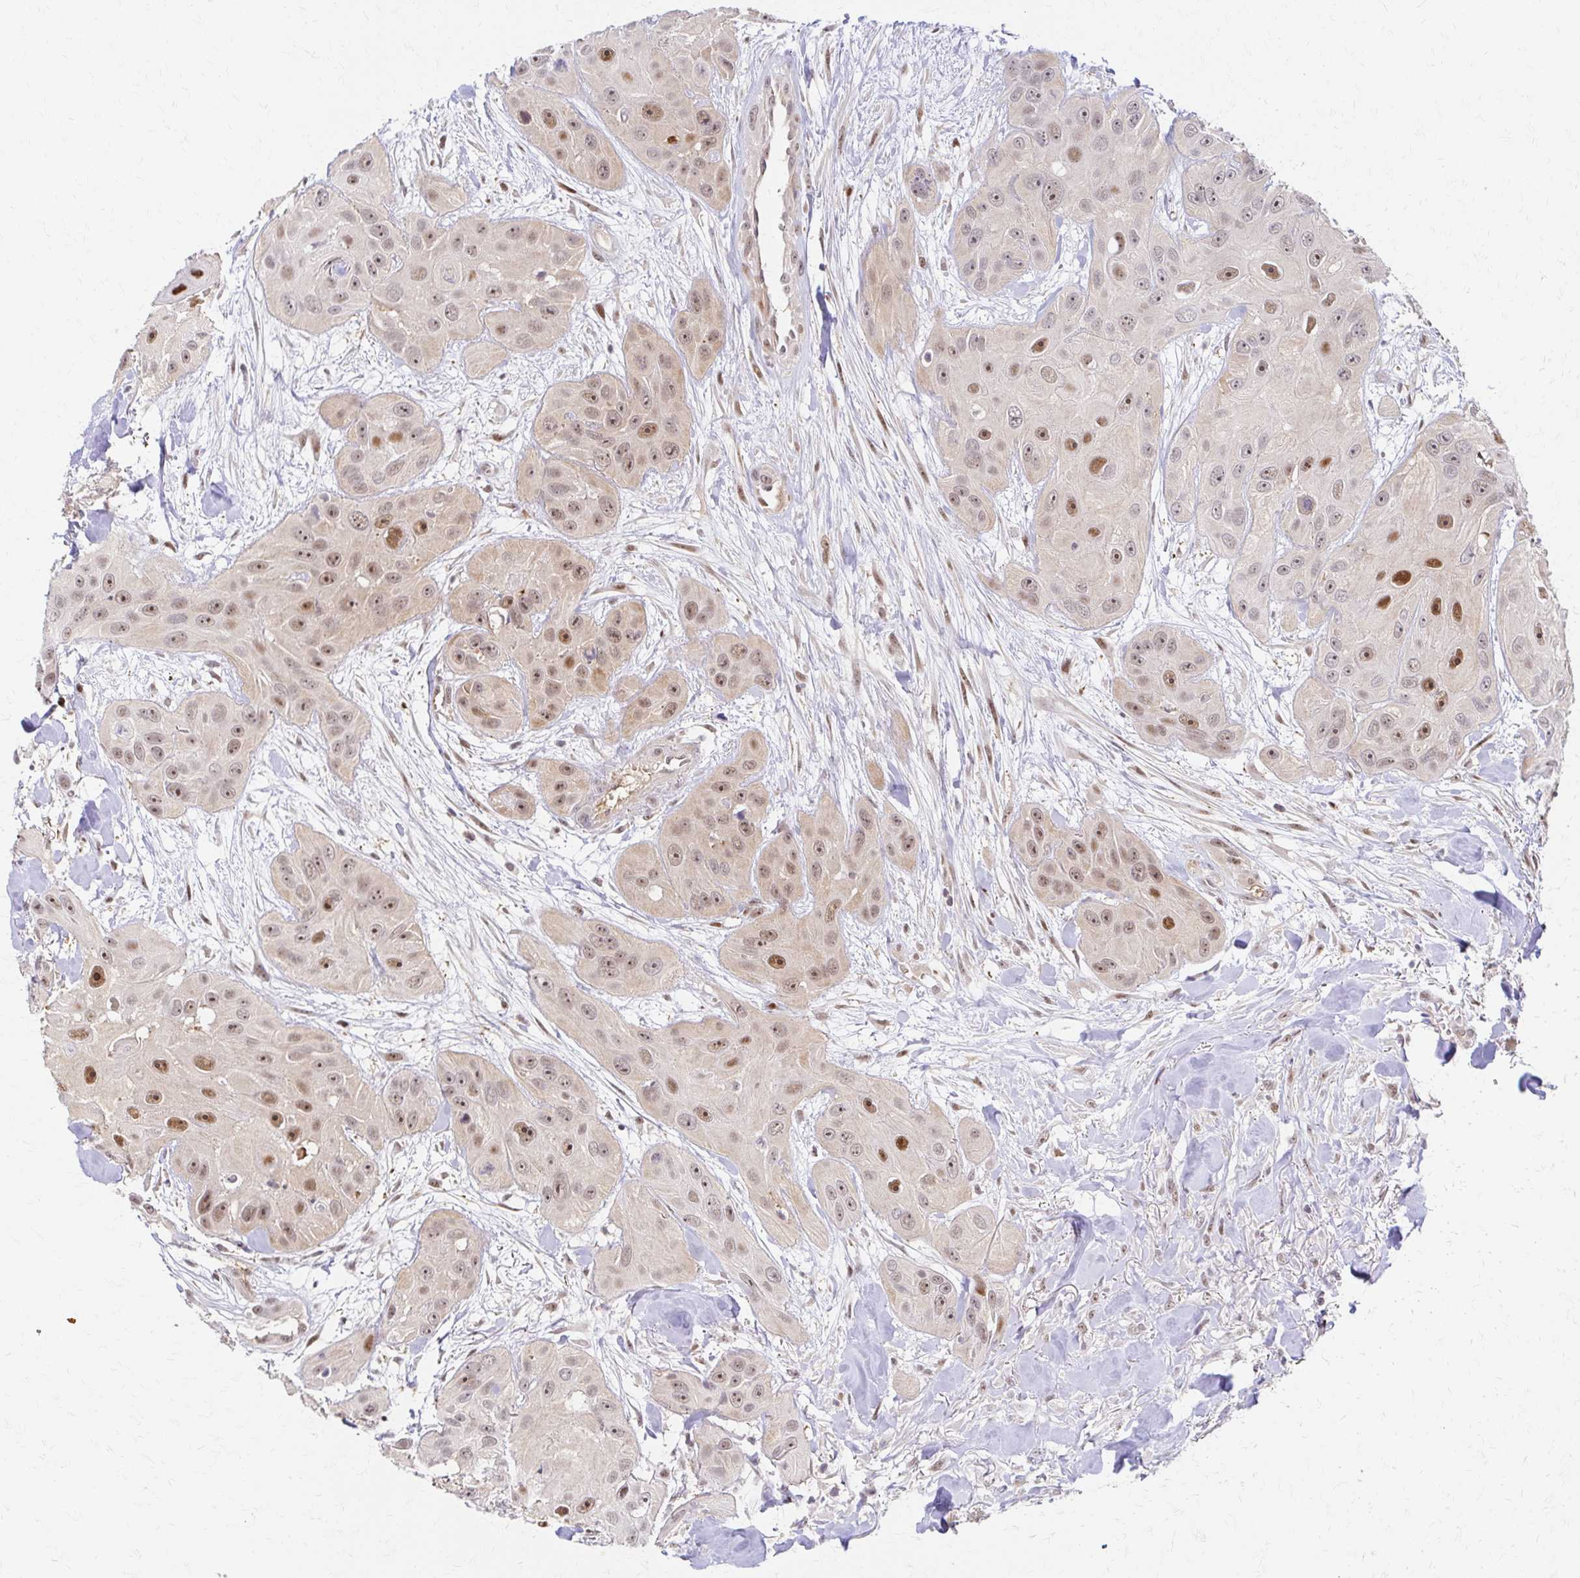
{"staining": {"intensity": "moderate", "quantity": ">75%", "location": "nuclear"}, "tissue": "head and neck cancer", "cell_type": "Tumor cells", "image_type": "cancer", "snomed": [{"axis": "morphology", "description": "Squamous cell carcinoma, NOS"}, {"axis": "topography", "description": "Oral tissue"}, {"axis": "topography", "description": "Head-Neck"}], "caption": "Human squamous cell carcinoma (head and neck) stained with a protein marker exhibits moderate staining in tumor cells.", "gene": "PSMD7", "patient": {"sex": "male", "age": 77}}